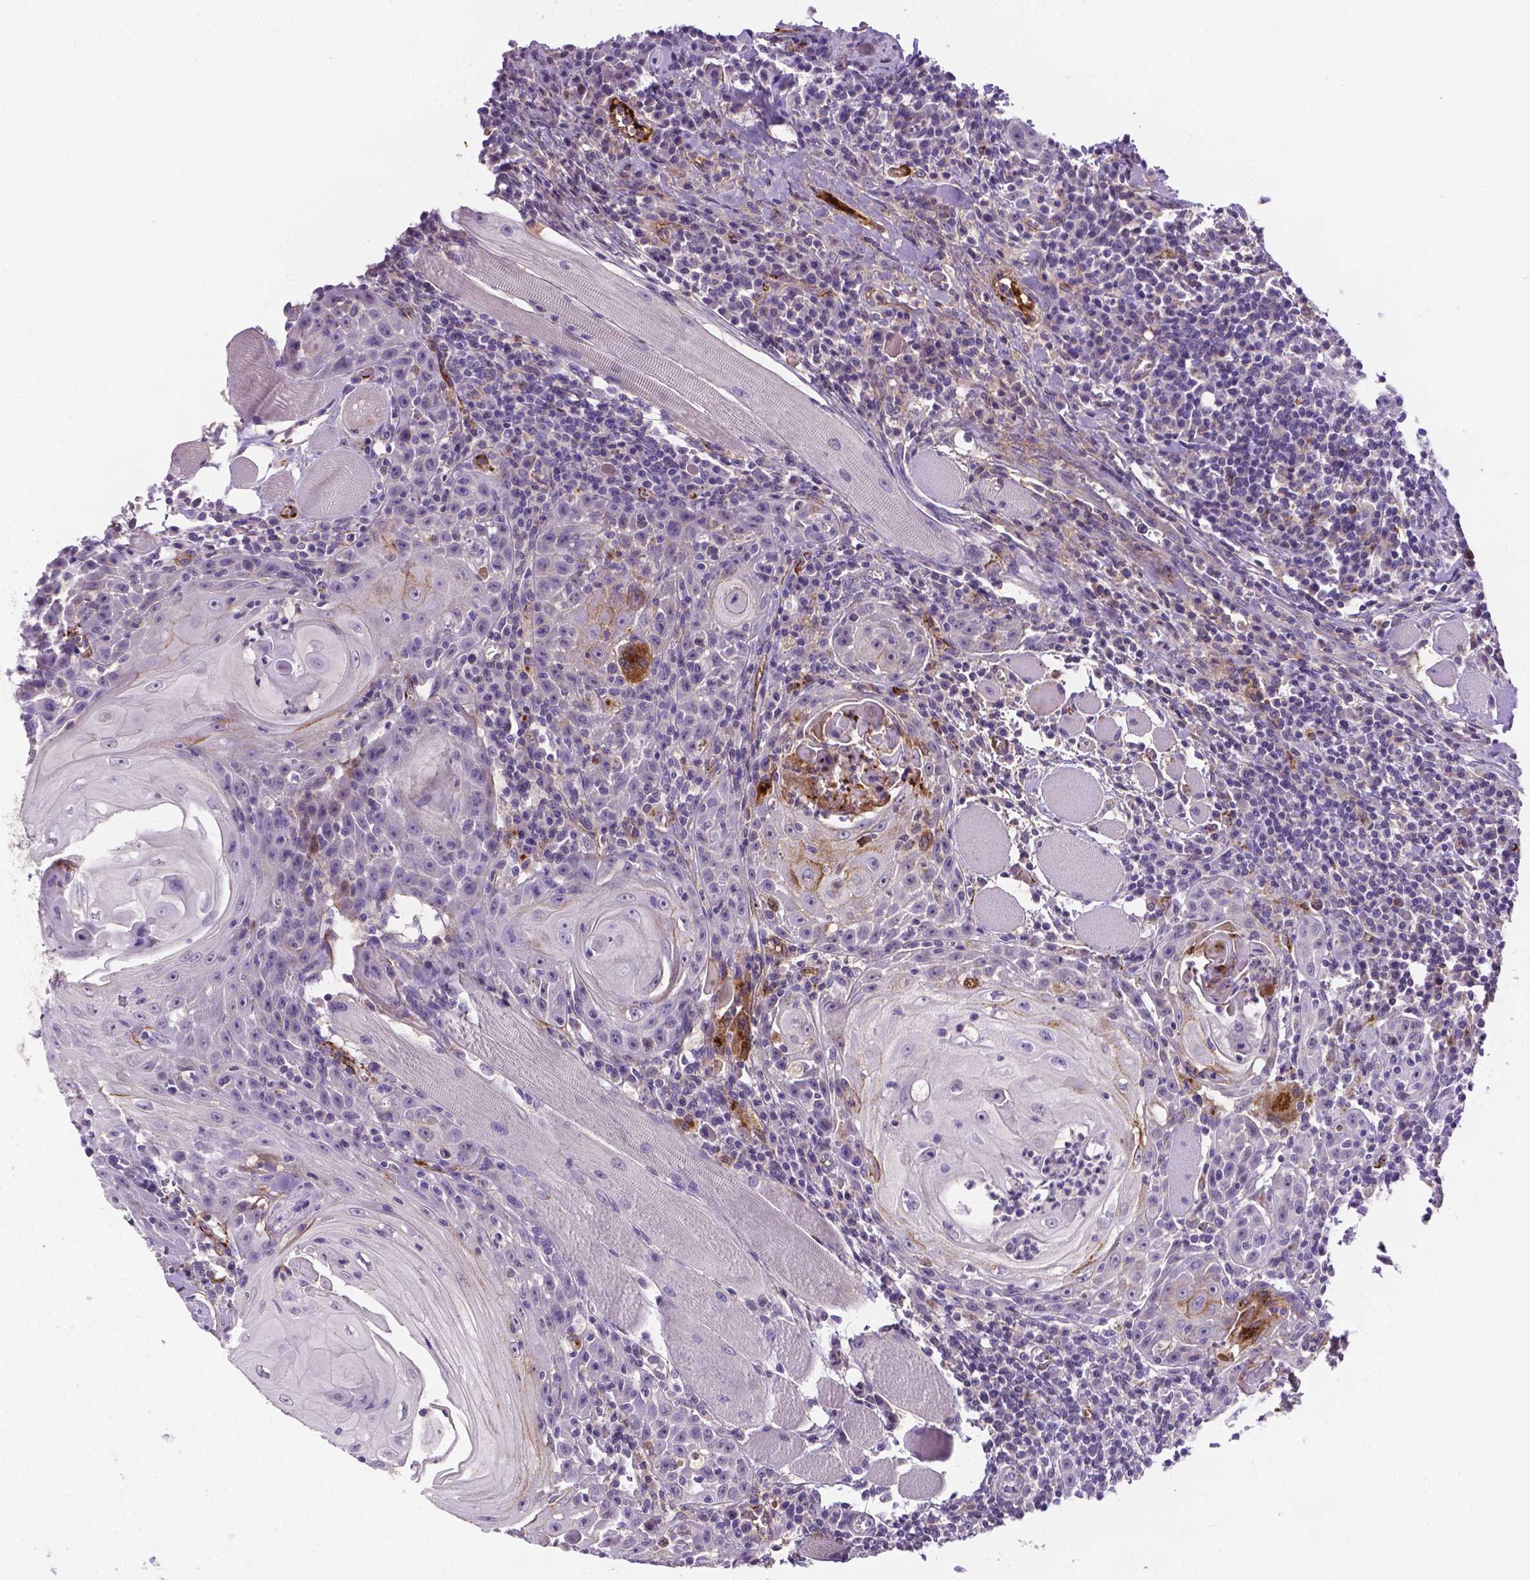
{"staining": {"intensity": "weak", "quantity": "<25%", "location": "cytoplasmic/membranous"}, "tissue": "head and neck cancer", "cell_type": "Tumor cells", "image_type": "cancer", "snomed": [{"axis": "morphology", "description": "Squamous cell carcinoma, NOS"}, {"axis": "topography", "description": "Head-Neck"}], "caption": "Immunohistochemistry (IHC) image of human head and neck cancer (squamous cell carcinoma) stained for a protein (brown), which exhibits no positivity in tumor cells. Brightfield microscopy of IHC stained with DAB (3,3'-diaminobenzidine) (brown) and hematoxylin (blue), captured at high magnification.", "gene": "APOE", "patient": {"sex": "male", "age": 52}}